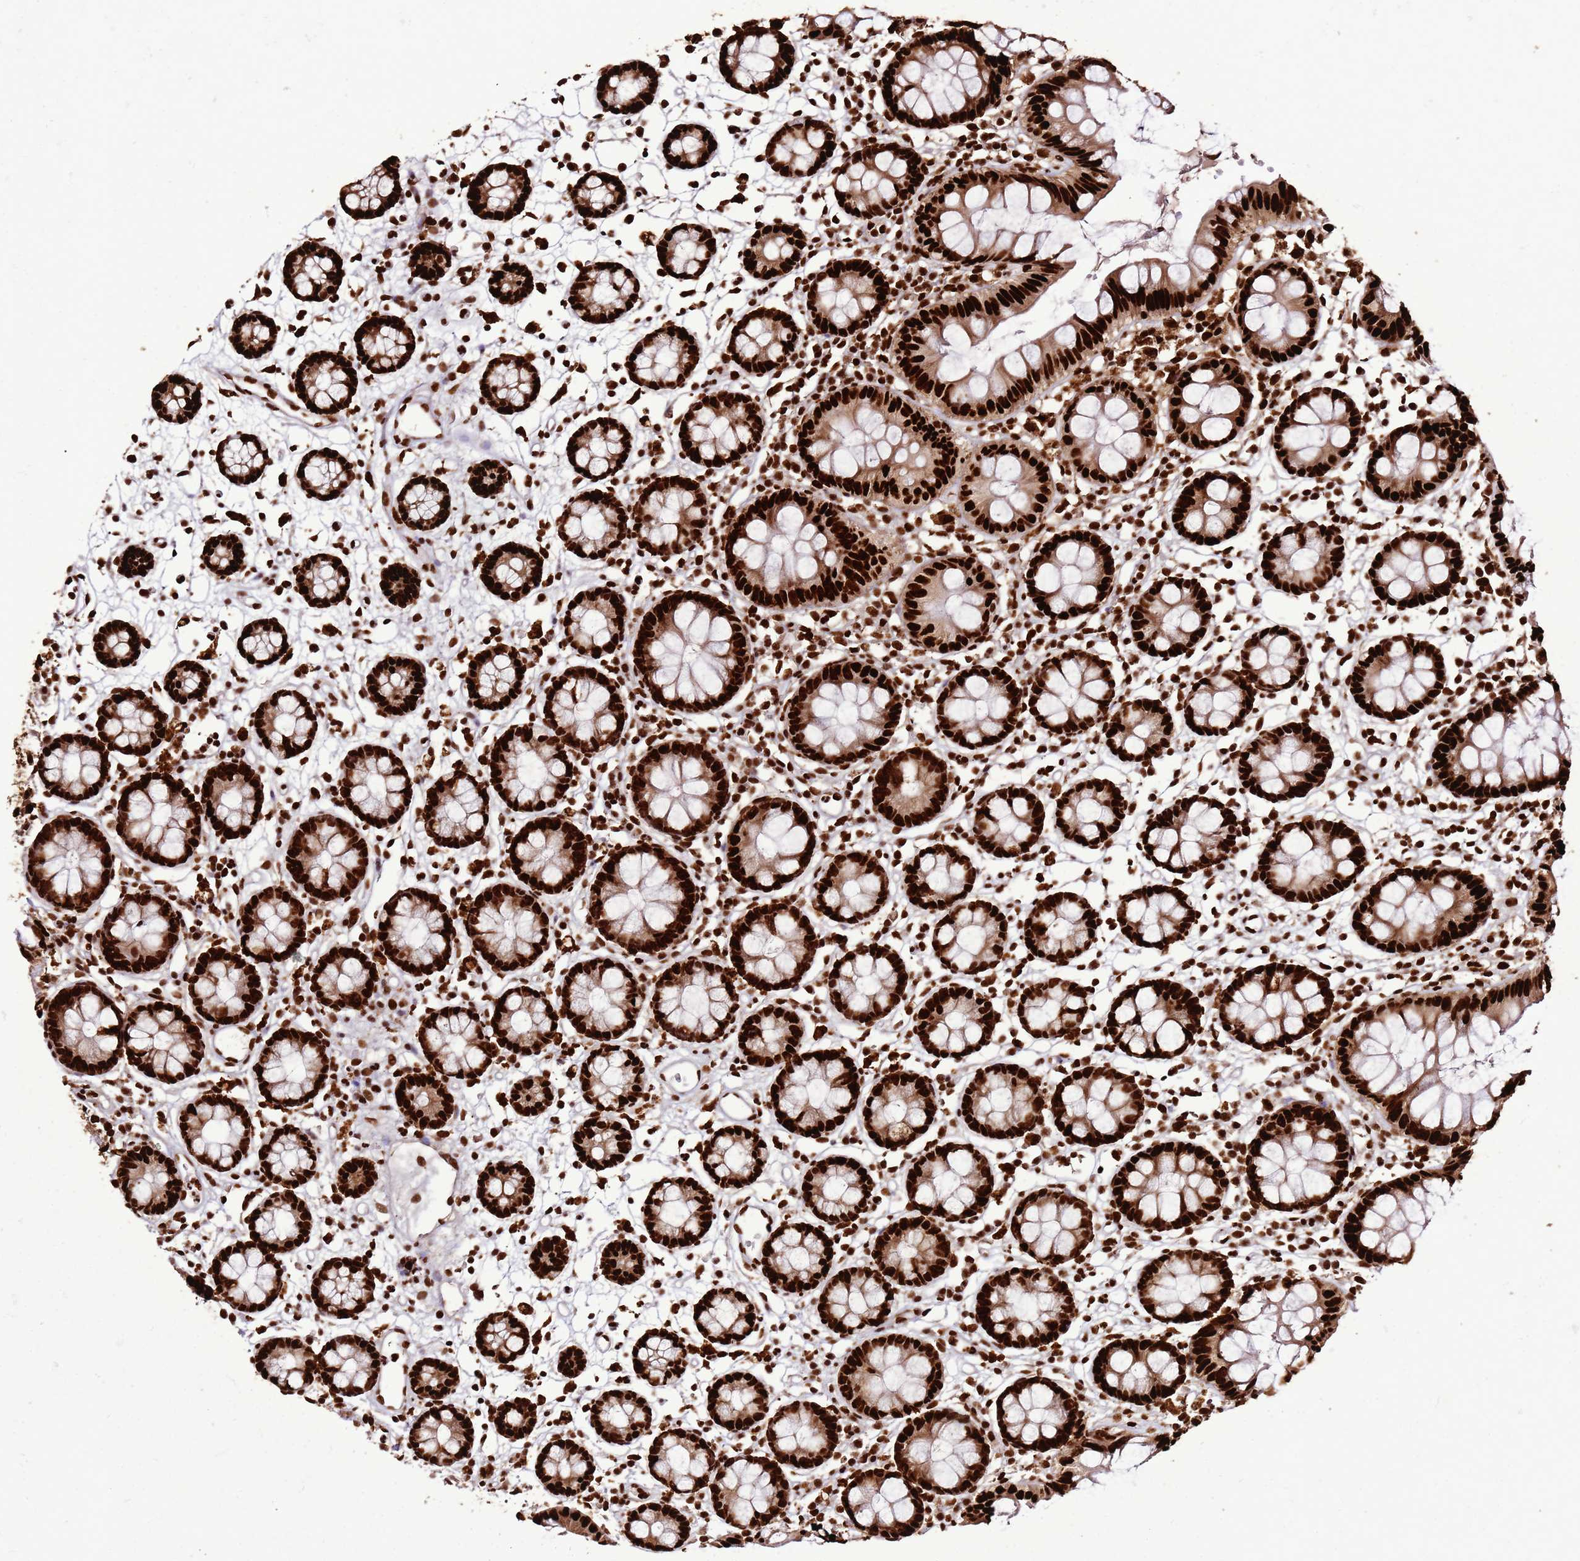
{"staining": {"intensity": "strong", "quantity": ">75%", "location": "nuclear"}, "tissue": "colon", "cell_type": "Endothelial cells", "image_type": "normal", "snomed": [{"axis": "morphology", "description": "Normal tissue, NOS"}, {"axis": "topography", "description": "Colon"}], "caption": "Immunohistochemistry photomicrograph of unremarkable colon: human colon stained using immunohistochemistry demonstrates high levels of strong protein expression localized specifically in the nuclear of endothelial cells, appearing as a nuclear brown color.", "gene": "HNRNPAB", "patient": {"sex": "female", "age": 84}}